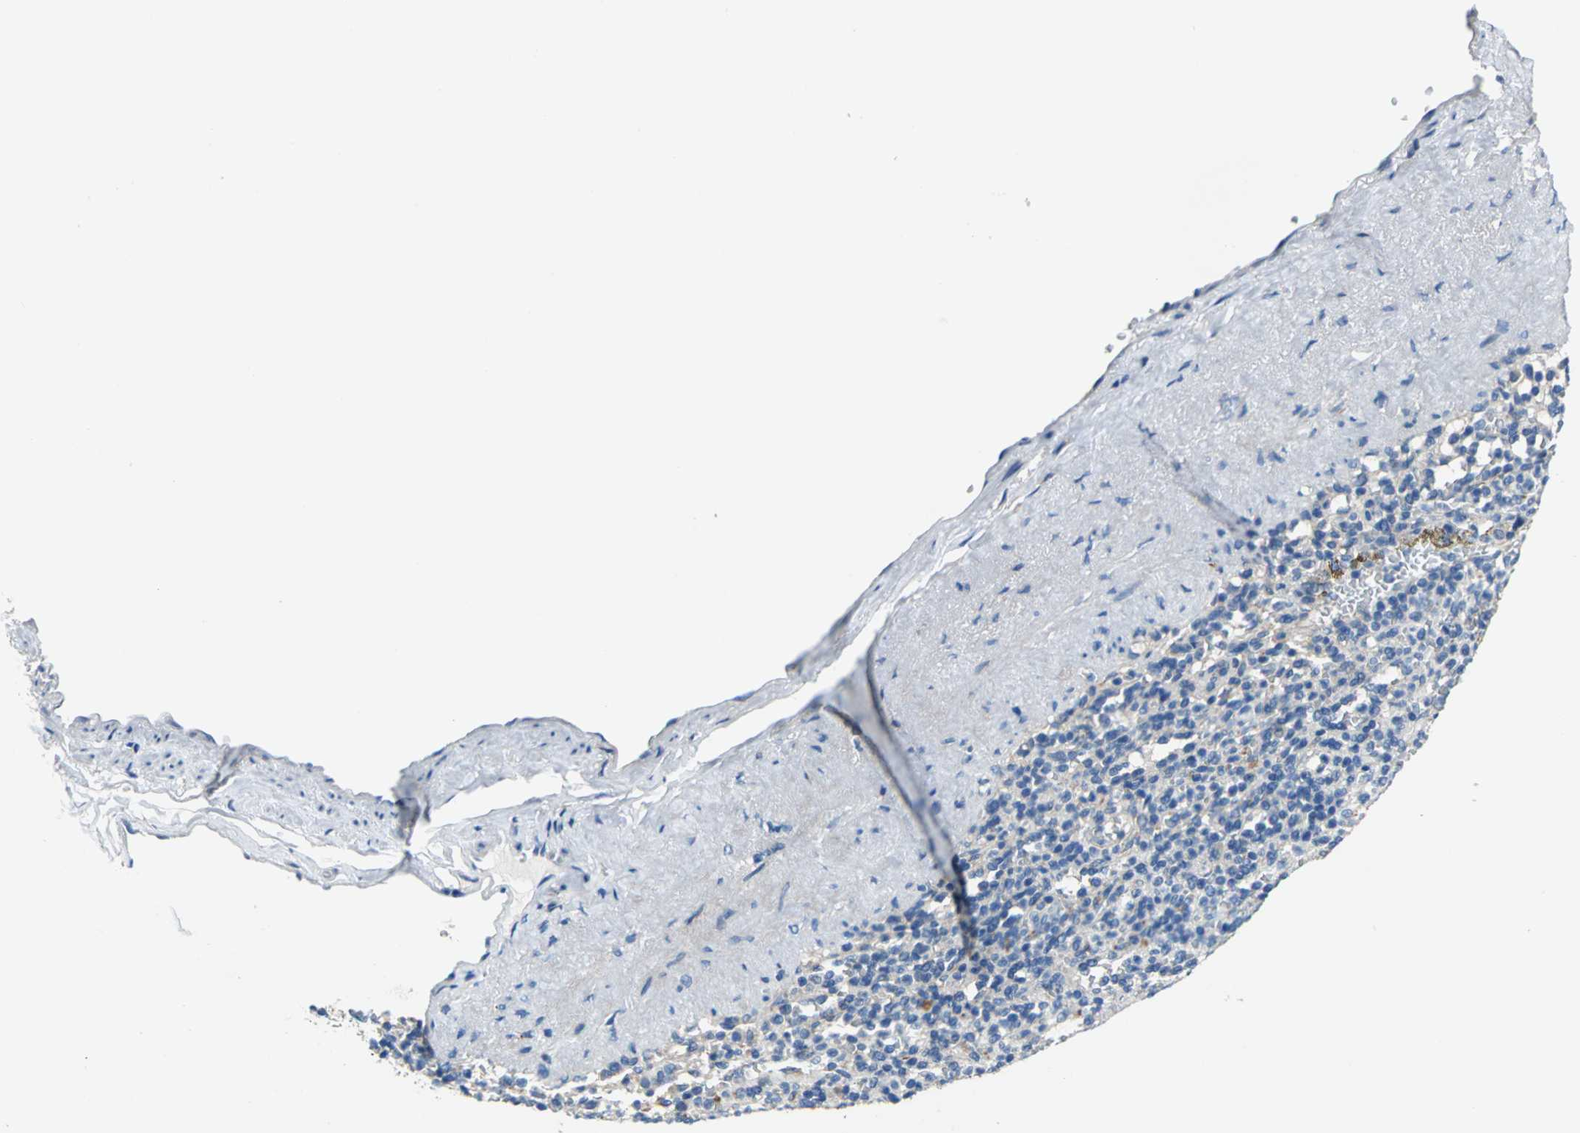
{"staining": {"intensity": "negative", "quantity": "none", "location": "none"}, "tissue": "spleen", "cell_type": "Cells in red pulp", "image_type": "normal", "snomed": [{"axis": "morphology", "description": "Normal tissue, NOS"}, {"axis": "topography", "description": "Spleen"}], "caption": "IHC micrograph of normal spleen: spleen stained with DAB displays no significant protein staining in cells in red pulp. (Brightfield microscopy of DAB (3,3'-diaminobenzidine) IHC at high magnification).", "gene": "RASD2", "patient": {"sex": "female", "age": 74}}